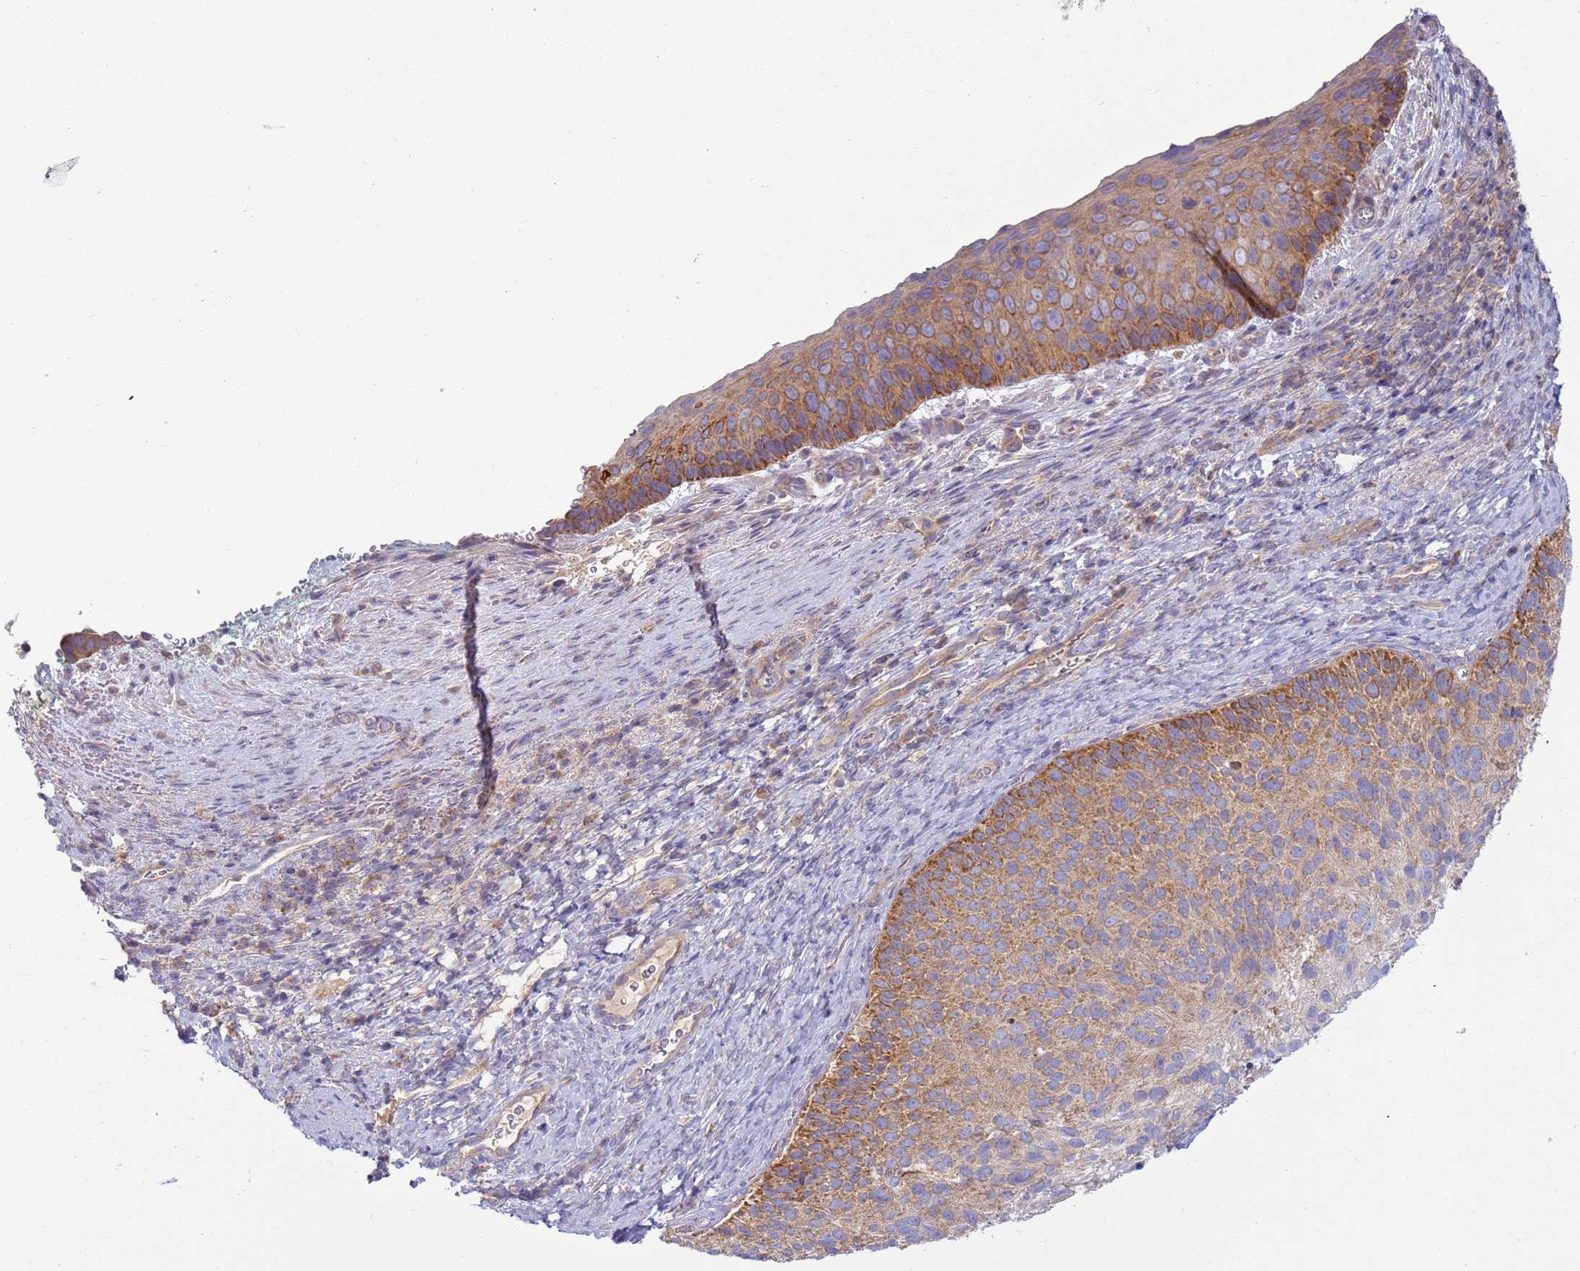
{"staining": {"intensity": "moderate", "quantity": ">75%", "location": "cytoplasmic/membranous"}, "tissue": "cervical cancer", "cell_type": "Tumor cells", "image_type": "cancer", "snomed": [{"axis": "morphology", "description": "Squamous cell carcinoma, NOS"}, {"axis": "topography", "description": "Cervix"}], "caption": "Squamous cell carcinoma (cervical) stained for a protein (brown) reveals moderate cytoplasmic/membranous positive staining in approximately >75% of tumor cells.", "gene": "UQCRQ", "patient": {"sex": "female", "age": 80}}